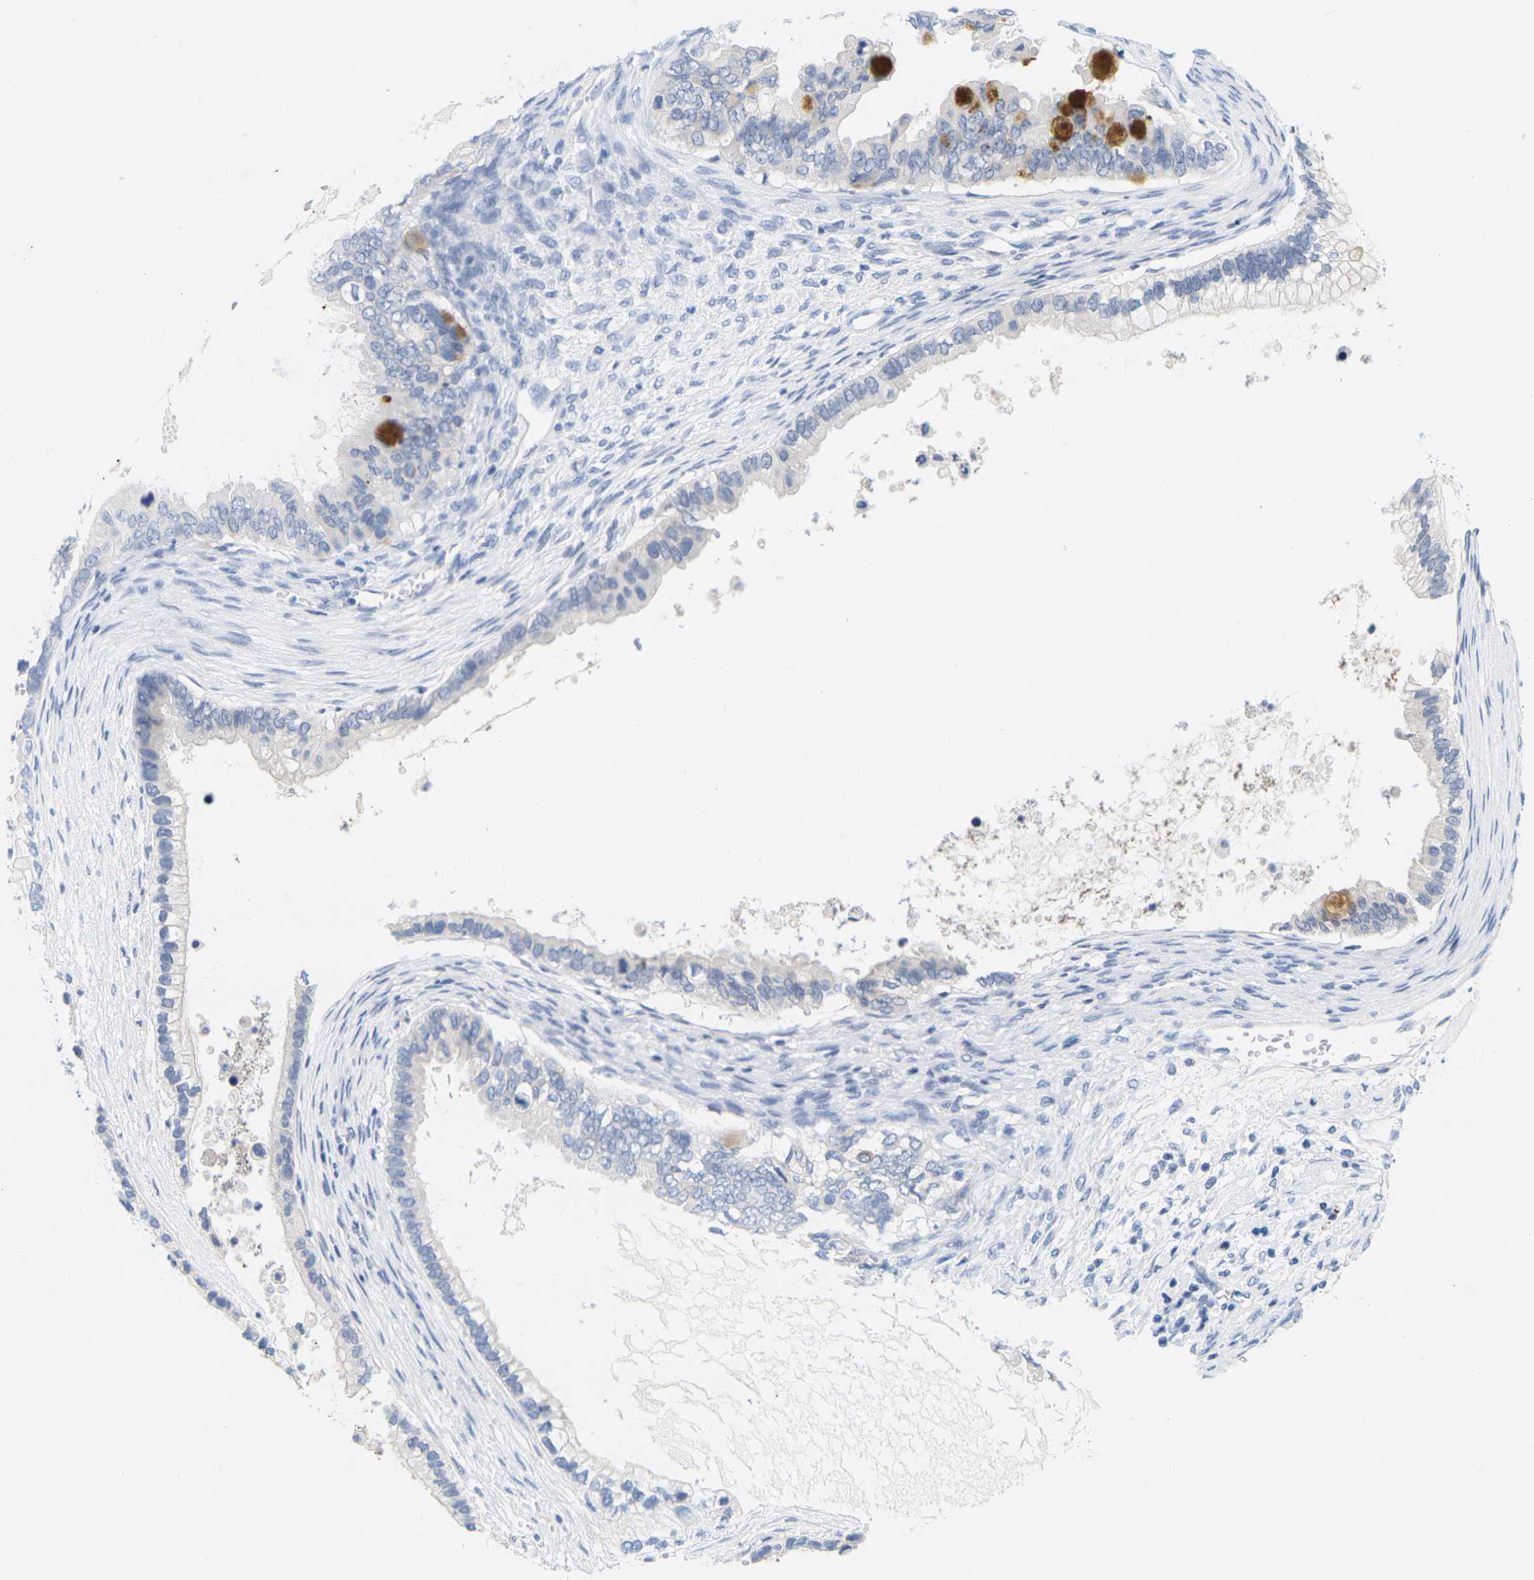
{"staining": {"intensity": "strong", "quantity": "<25%", "location": "cytoplasmic/membranous"}, "tissue": "ovarian cancer", "cell_type": "Tumor cells", "image_type": "cancer", "snomed": [{"axis": "morphology", "description": "Cystadenocarcinoma, mucinous, NOS"}, {"axis": "topography", "description": "Ovary"}], "caption": "A histopathology image showing strong cytoplasmic/membranous staining in about <25% of tumor cells in ovarian mucinous cystadenocarcinoma, as visualized by brown immunohistochemical staining.", "gene": "HLA-DOB", "patient": {"sex": "female", "age": 80}}